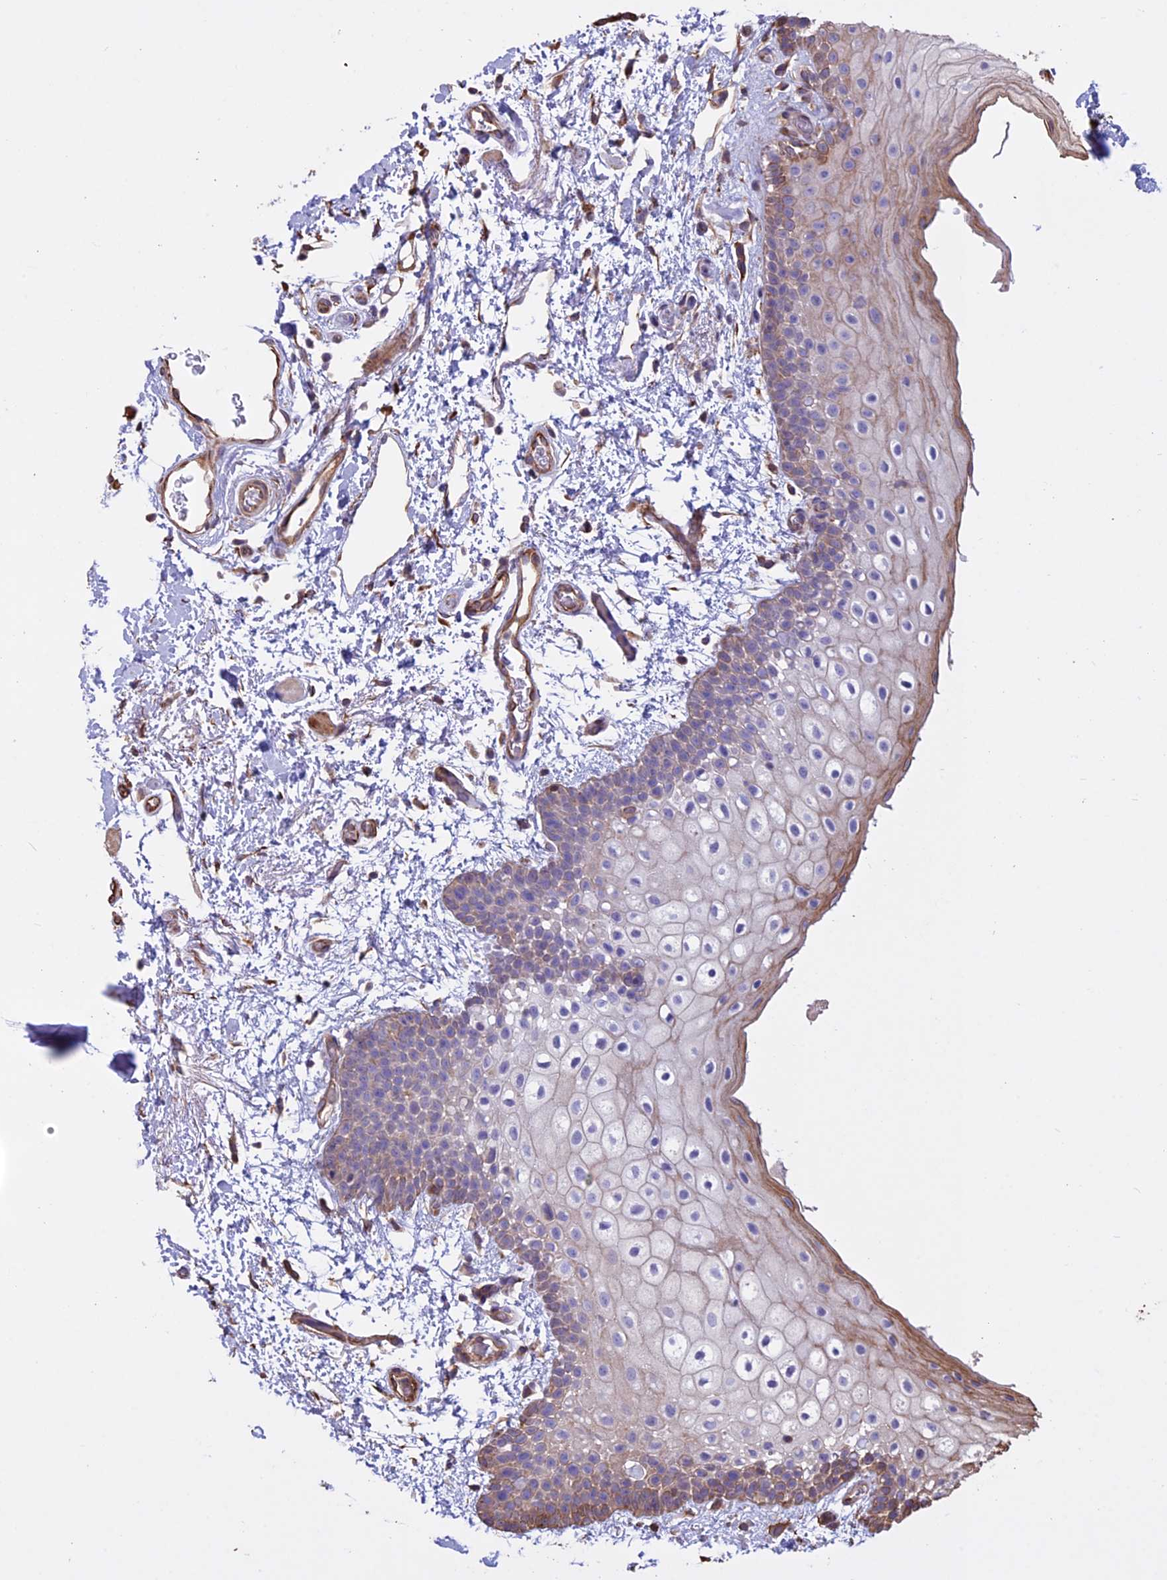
{"staining": {"intensity": "moderate", "quantity": "25%-75%", "location": "cytoplasmic/membranous"}, "tissue": "oral mucosa", "cell_type": "Squamous epithelial cells", "image_type": "normal", "snomed": [{"axis": "morphology", "description": "Normal tissue, NOS"}, {"axis": "topography", "description": "Oral tissue"}], "caption": "The photomicrograph shows a brown stain indicating the presence of a protein in the cytoplasmic/membranous of squamous epithelial cells in oral mucosa.", "gene": "CCDC148", "patient": {"sex": "male", "age": 62}}